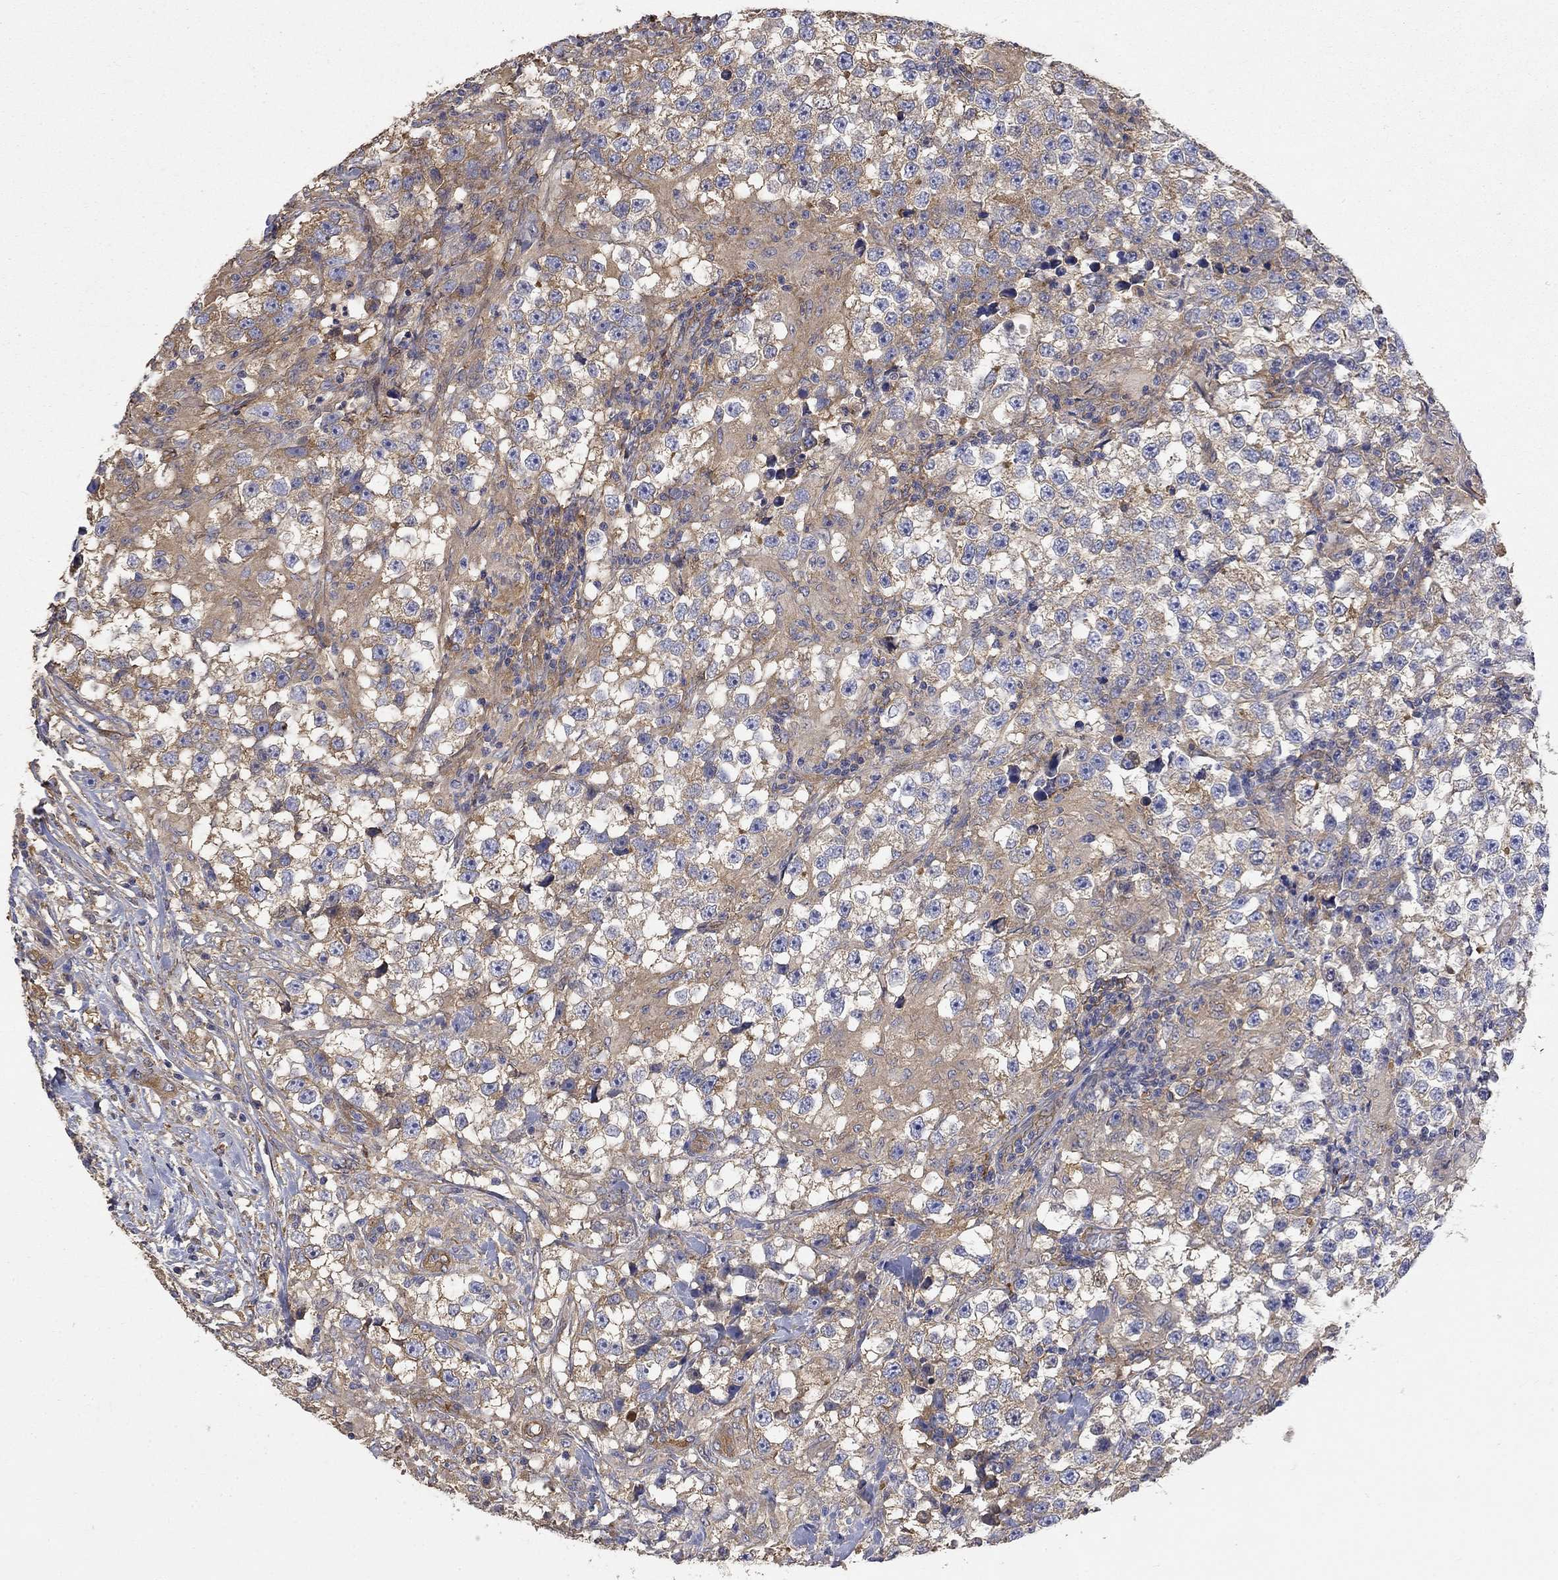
{"staining": {"intensity": "moderate", "quantity": ">75%", "location": "cytoplasmic/membranous"}, "tissue": "testis cancer", "cell_type": "Tumor cells", "image_type": "cancer", "snomed": [{"axis": "morphology", "description": "Seminoma, NOS"}, {"axis": "topography", "description": "Testis"}], "caption": "Testis cancer (seminoma) was stained to show a protein in brown. There is medium levels of moderate cytoplasmic/membranous positivity in about >75% of tumor cells.", "gene": "DPYSL2", "patient": {"sex": "male", "age": 46}}